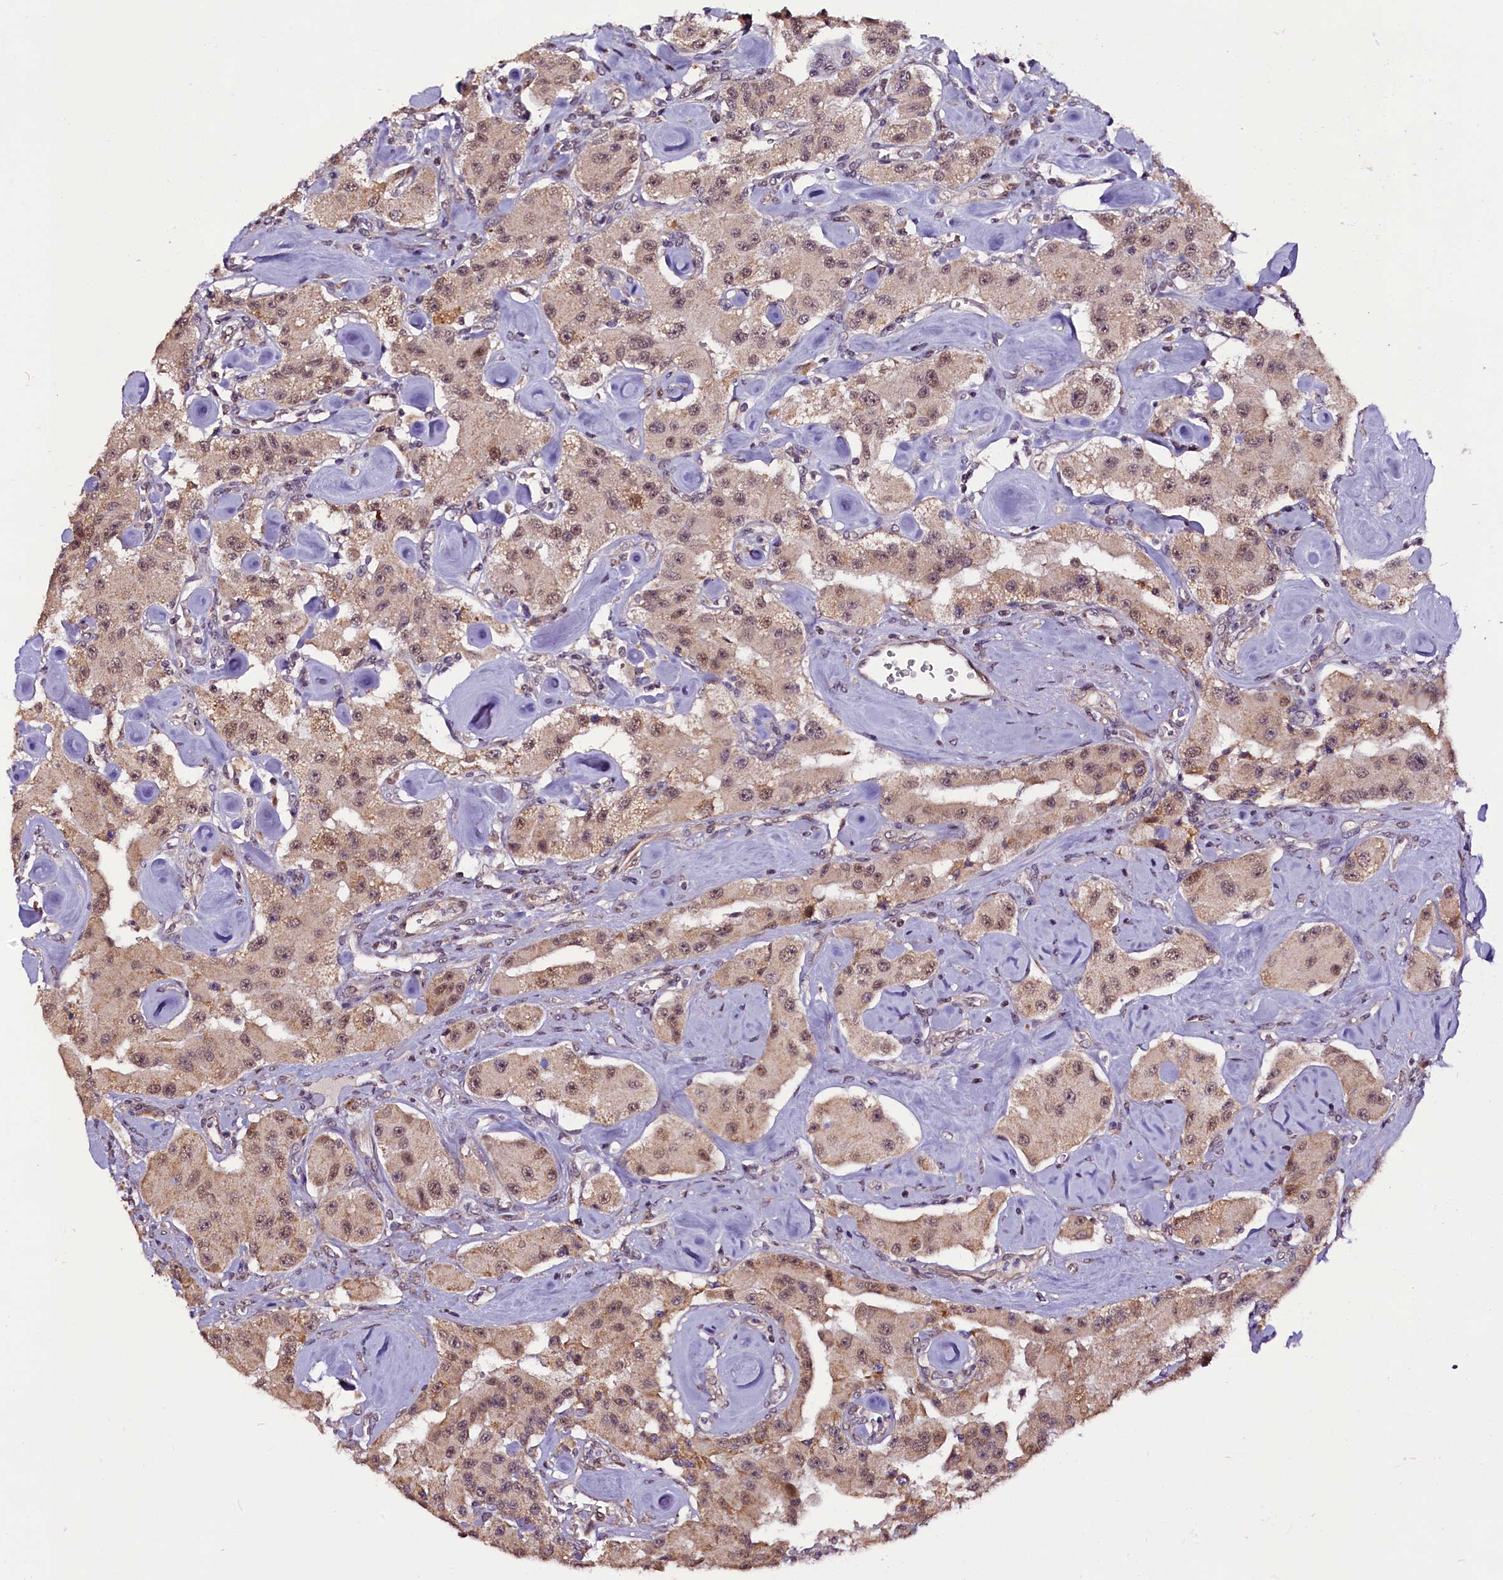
{"staining": {"intensity": "moderate", "quantity": ">75%", "location": "nuclear"}, "tissue": "carcinoid", "cell_type": "Tumor cells", "image_type": "cancer", "snomed": [{"axis": "morphology", "description": "Carcinoid, malignant, NOS"}, {"axis": "topography", "description": "Pancreas"}], "caption": "Human carcinoid stained for a protein (brown) shows moderate nuclear positive positivity in about >75% of tumor cells.", "gene": "RPUSD2", "patient": {"sex": "male", "age": 41}}